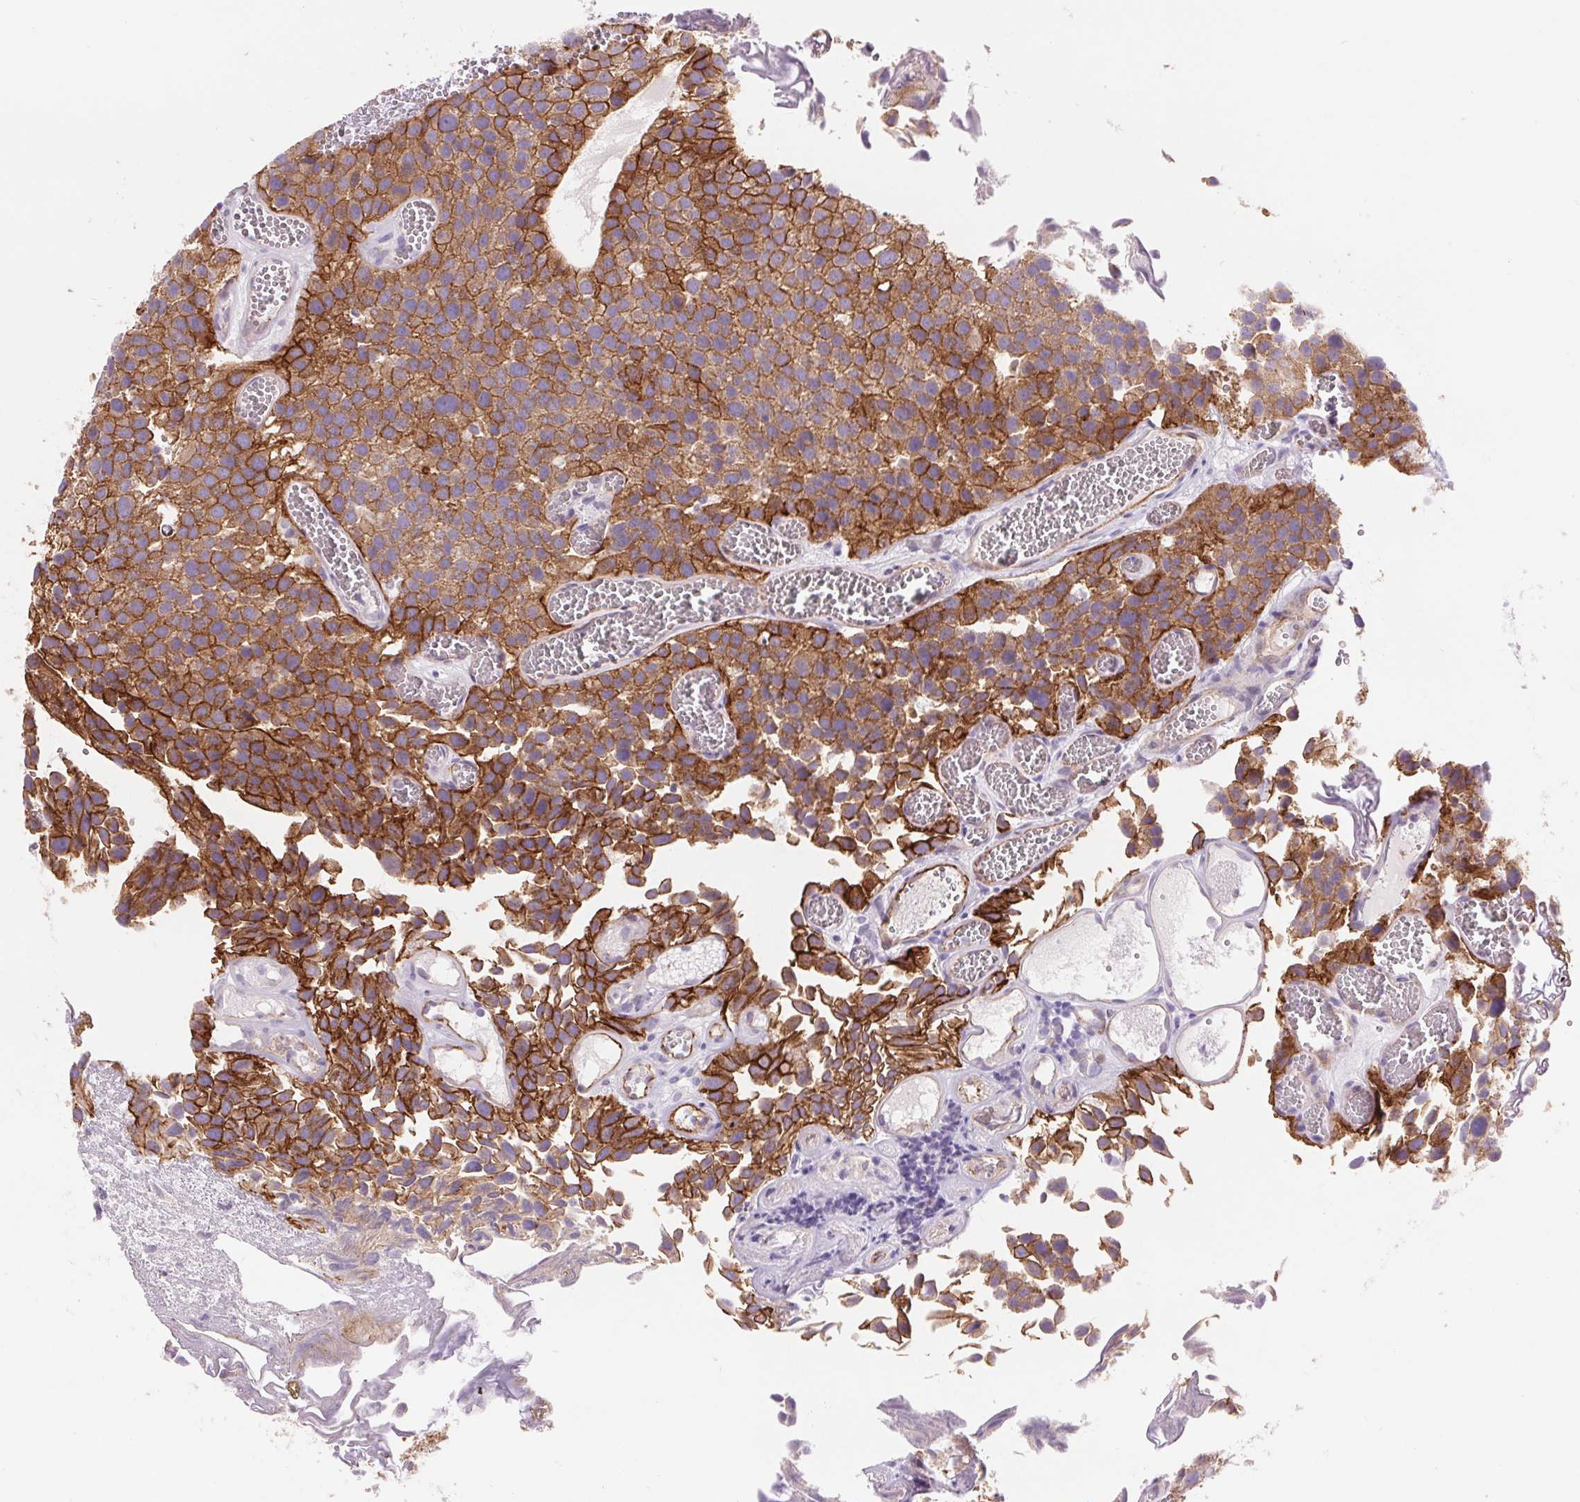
{"staining": {"intensity": "strong", "quantity": "25%-75%", "location": "cytoplasmic/membranous"}, "tissue": "urothelial cancer", "cell_type": "Tumor cells", "image_type": "cancer", "snomed": [{"axis": "morphology", "description": "Urothelial carcinoma, Low grade"}, {"axis": "topography", "description": "Urinary bladder"}], "caption": "This photomicrograph demonstrates immunohistochemistry staining of urothelial carcinoma (low-grade), with high strong cytoplasmic/membranous staining in approximately 25%-75% of tumor cells.", "gene": "DIXDC1", "patient": {"sex": "female", "age": 69}}